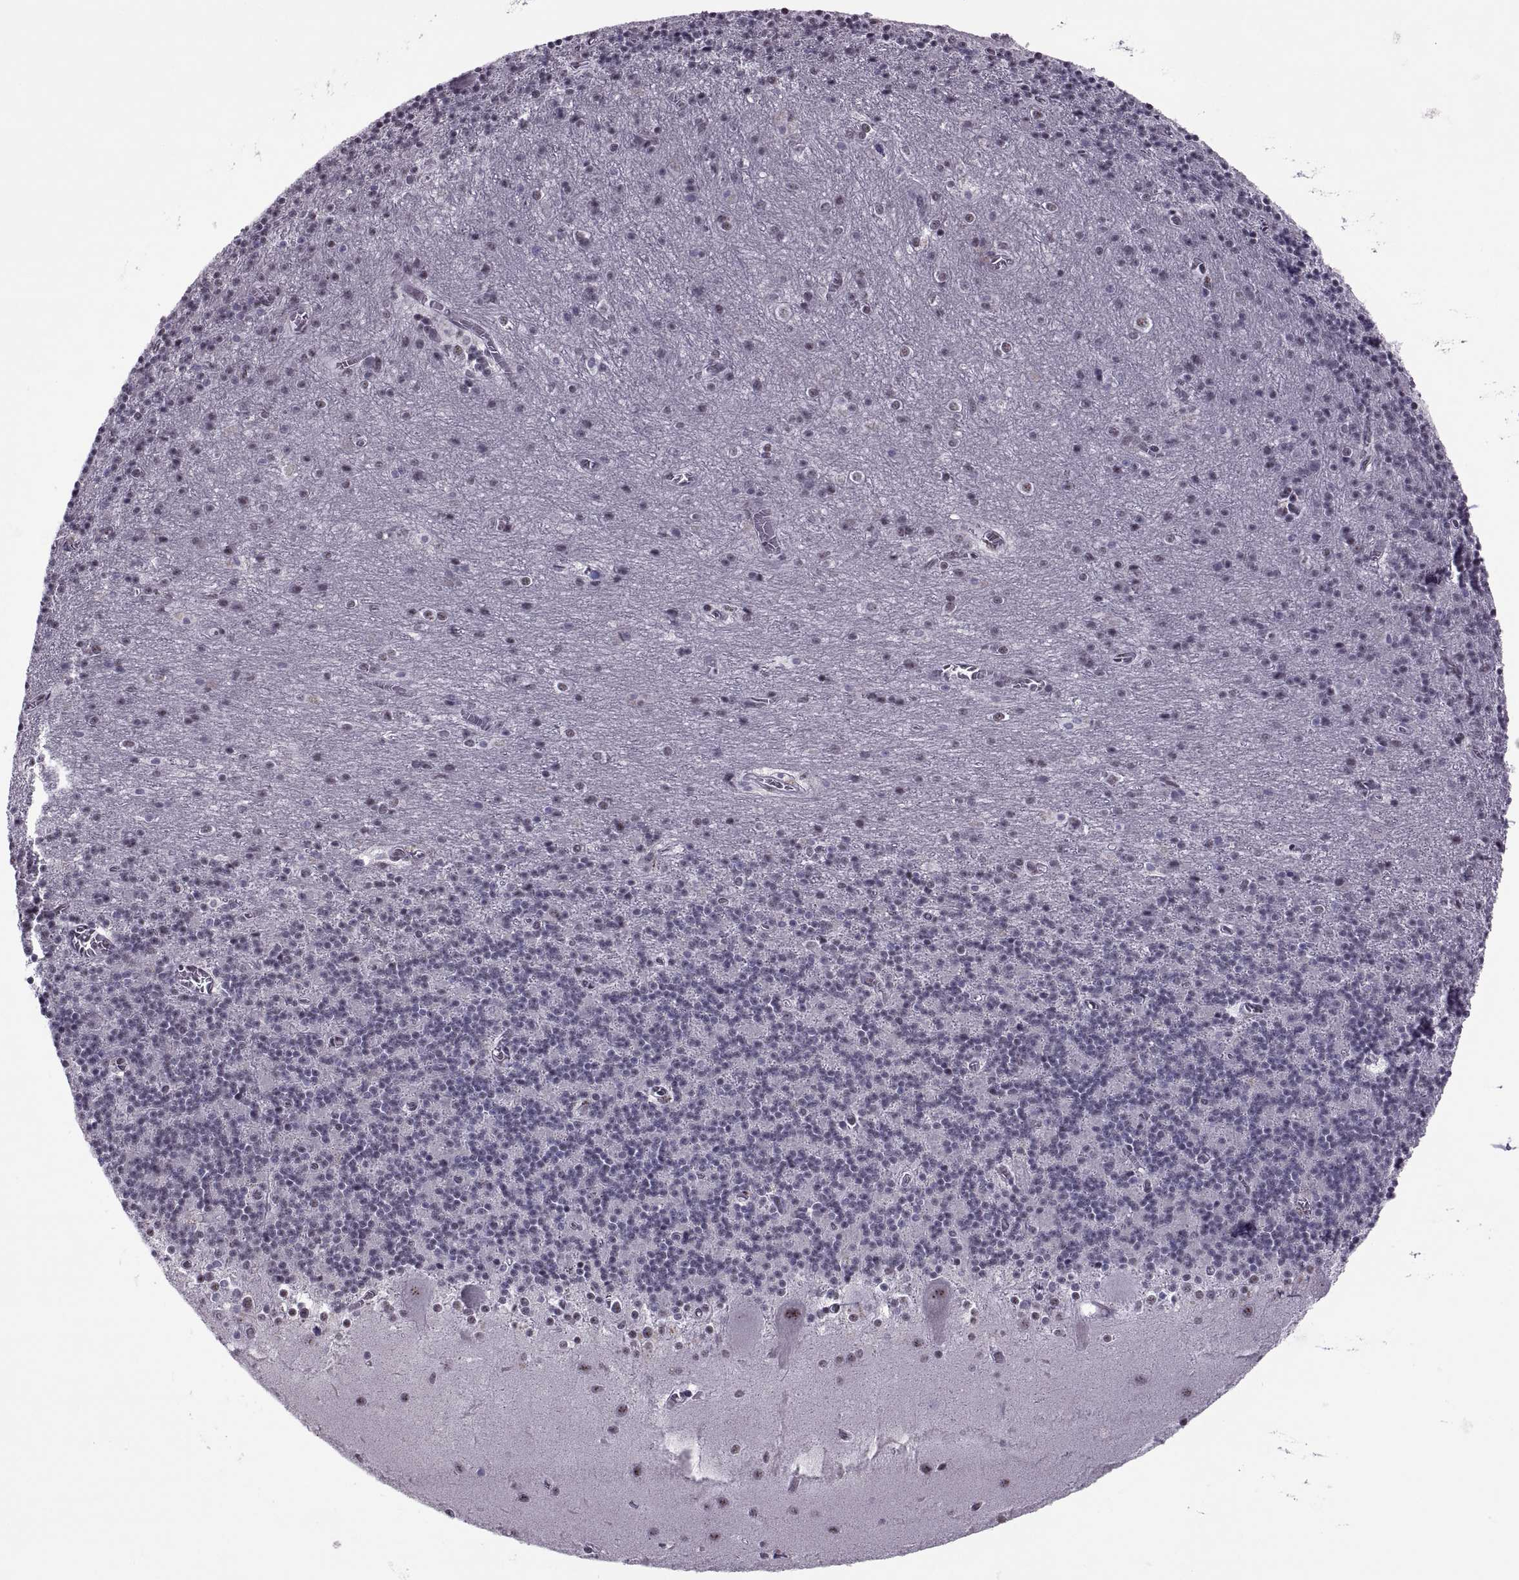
{"staining": {"intensity": "negative", "quantity": "none", "location": "none"}, "tissue": "cerebellum", "cell_type": "Cells in granular layer", "image_type": "normal", "snomed": [{"axis": "morphology", "description": "Normal tissue, NOS"}, {"axis": "topography", "description": "Cerebellum"}], "caption": "Immunohistochemistry (IHC) of normal human cerebellum shows no positivity in cells in granular layer. (DAB immunohistochemistry with hematoxylin counter stain).", "gene": "MAGEA4", "patient": {"sex": "male", "age": 70}}